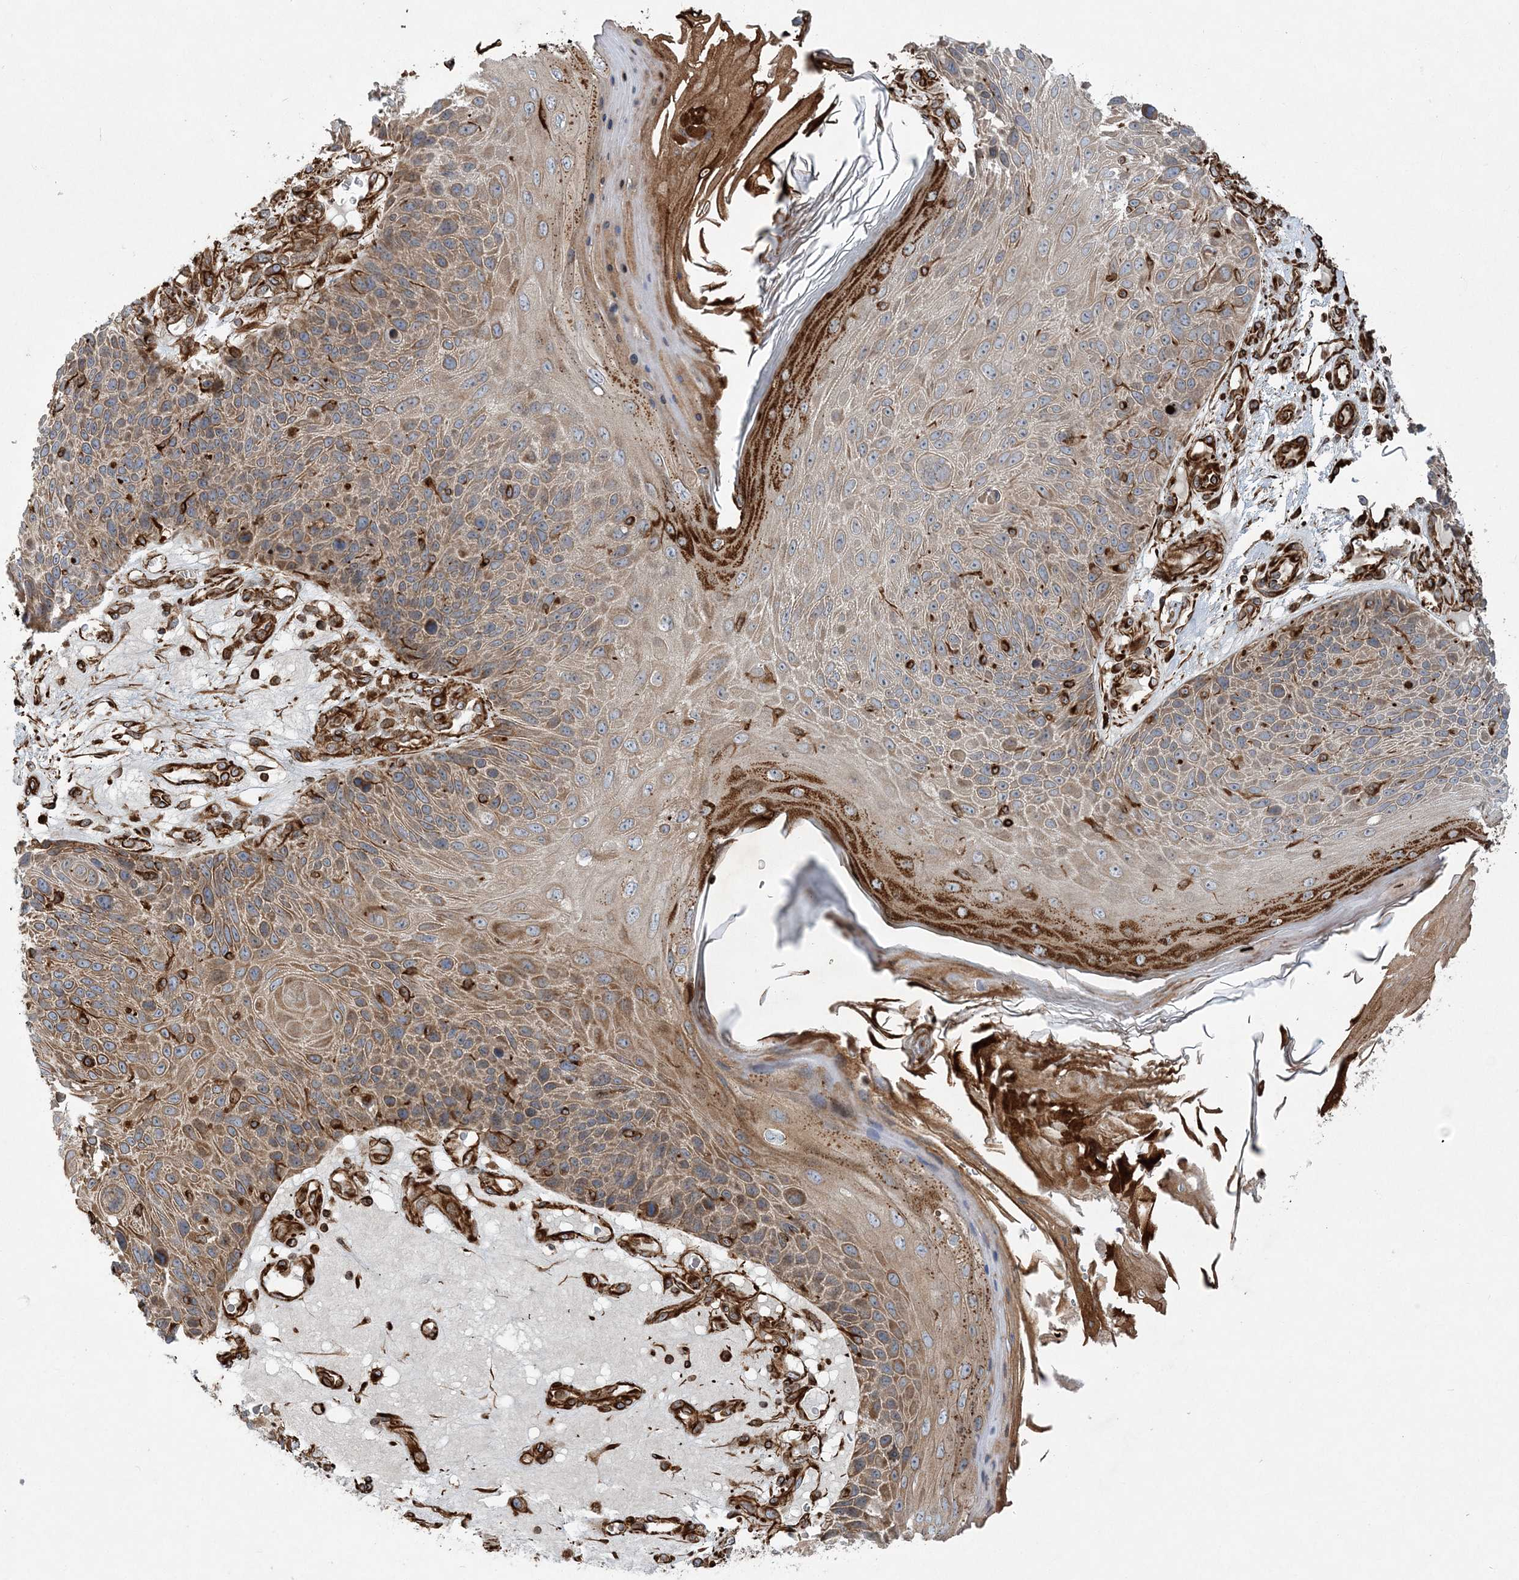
{"staining": {"intensity": "moderate", "quantity": ">75%", "location": "cytoplasmic/membranous"}, "tissue": "skin cancer", "cell_type": "Tumor cells", "image_type": "cancer", "snomed": [{"axis": "morphology", "description": "Squamous cell carcinoma, NOS"}, {"axis": "topography", "description": "Skin"}], "caption": "A histopathology image of human skin cancer (squamous cell carcinoma) stained for a protein exhibits moderate cytoplasmic/membranous brown staining in tumor cells.", "gene": "FAM114A2", "patient": {"sex": "female", "age": 88}}